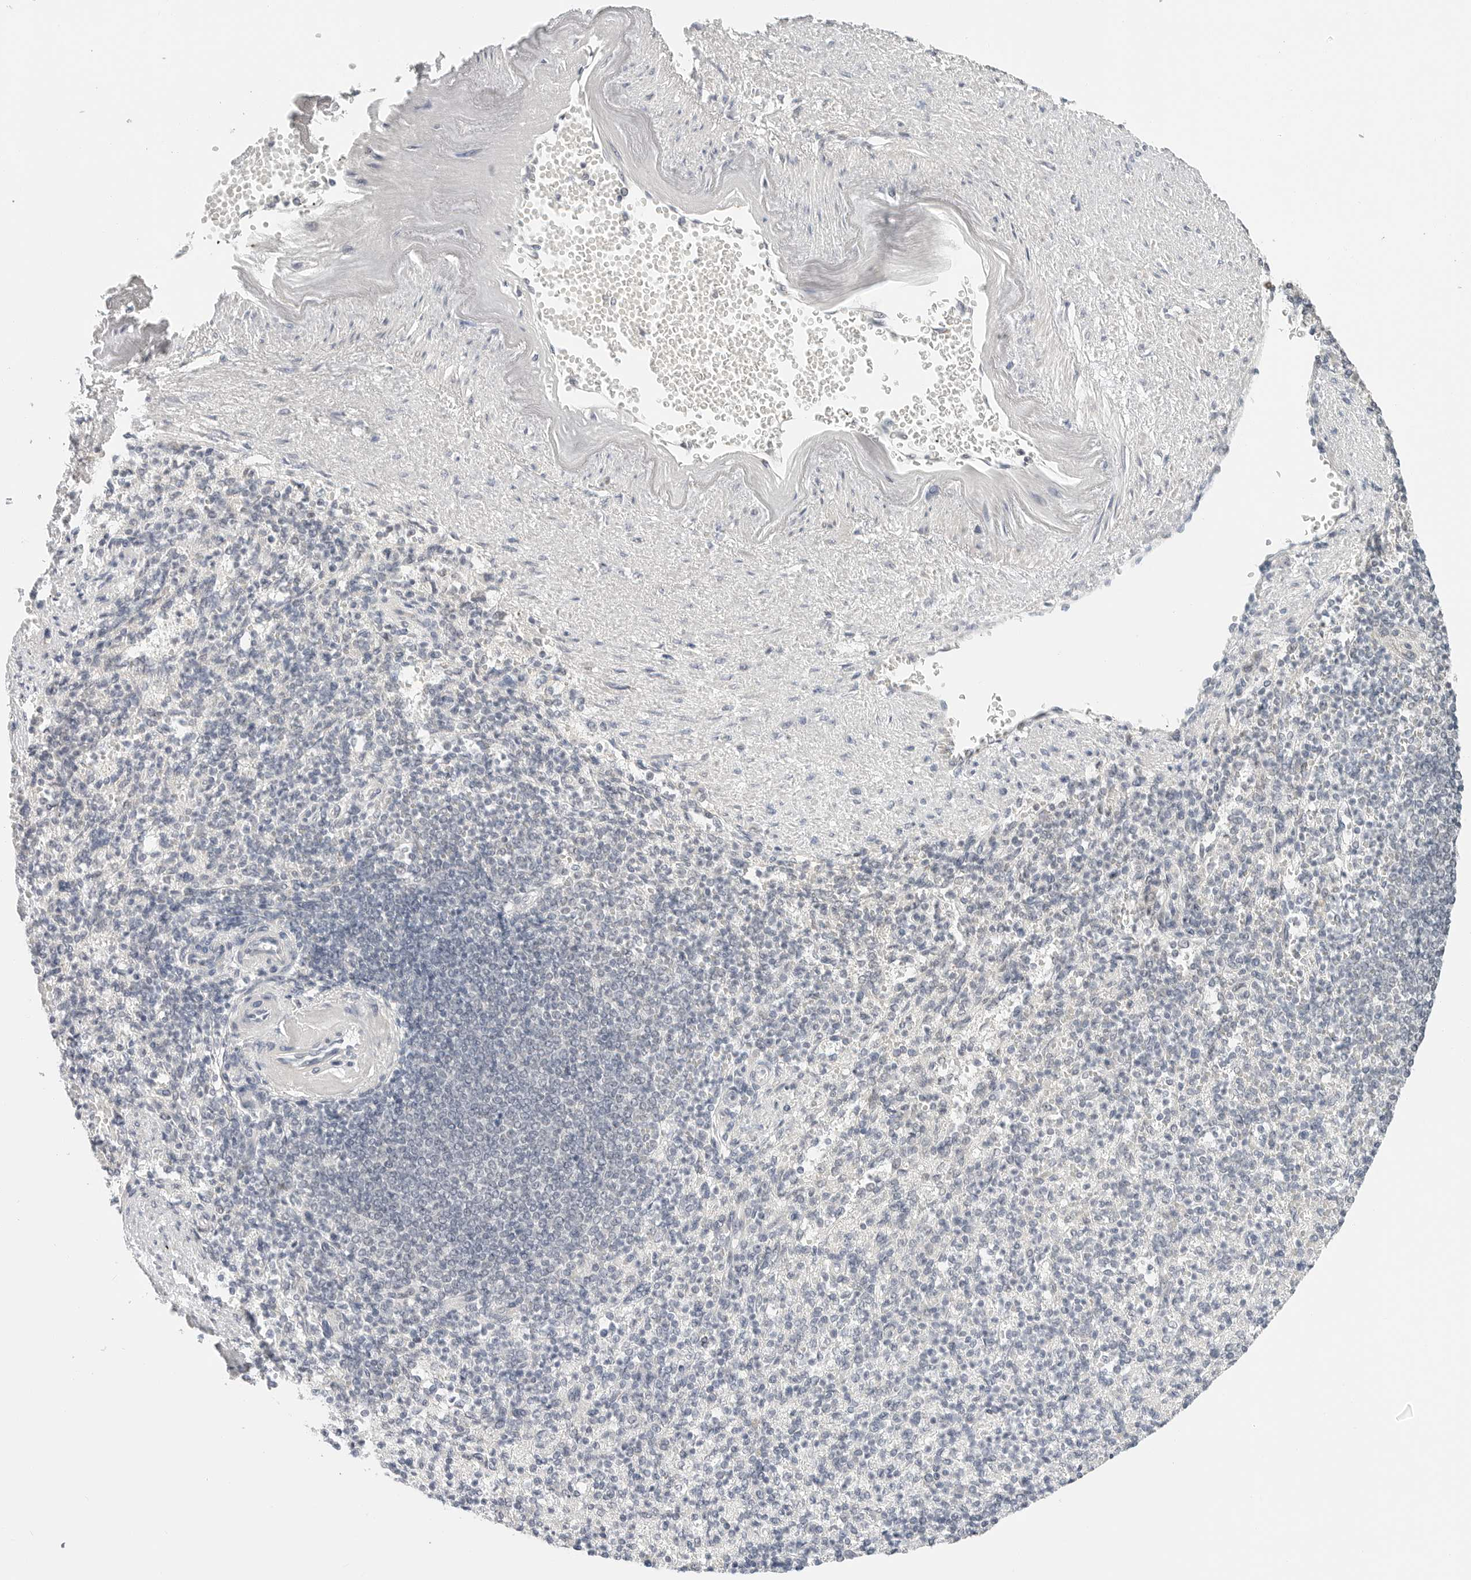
{"staining": {"intensity": "negative", "quantity": "none", "location": "none"}, "tissue": "spleen", "cell_type": "Cells in red pulp", "image_type": "normal", "snomed": [{"axis": "morphology", "description": "Normal tissue, NOS"}, {"axis": "topography", "description": "Spleen"}], "caption": "Unremarkable spleen was stained to show a protein in brown. There is no significant staining in cells in red pulp.", "gene": "TSEN2", "patient": {"sex": "female", "age": 74}}